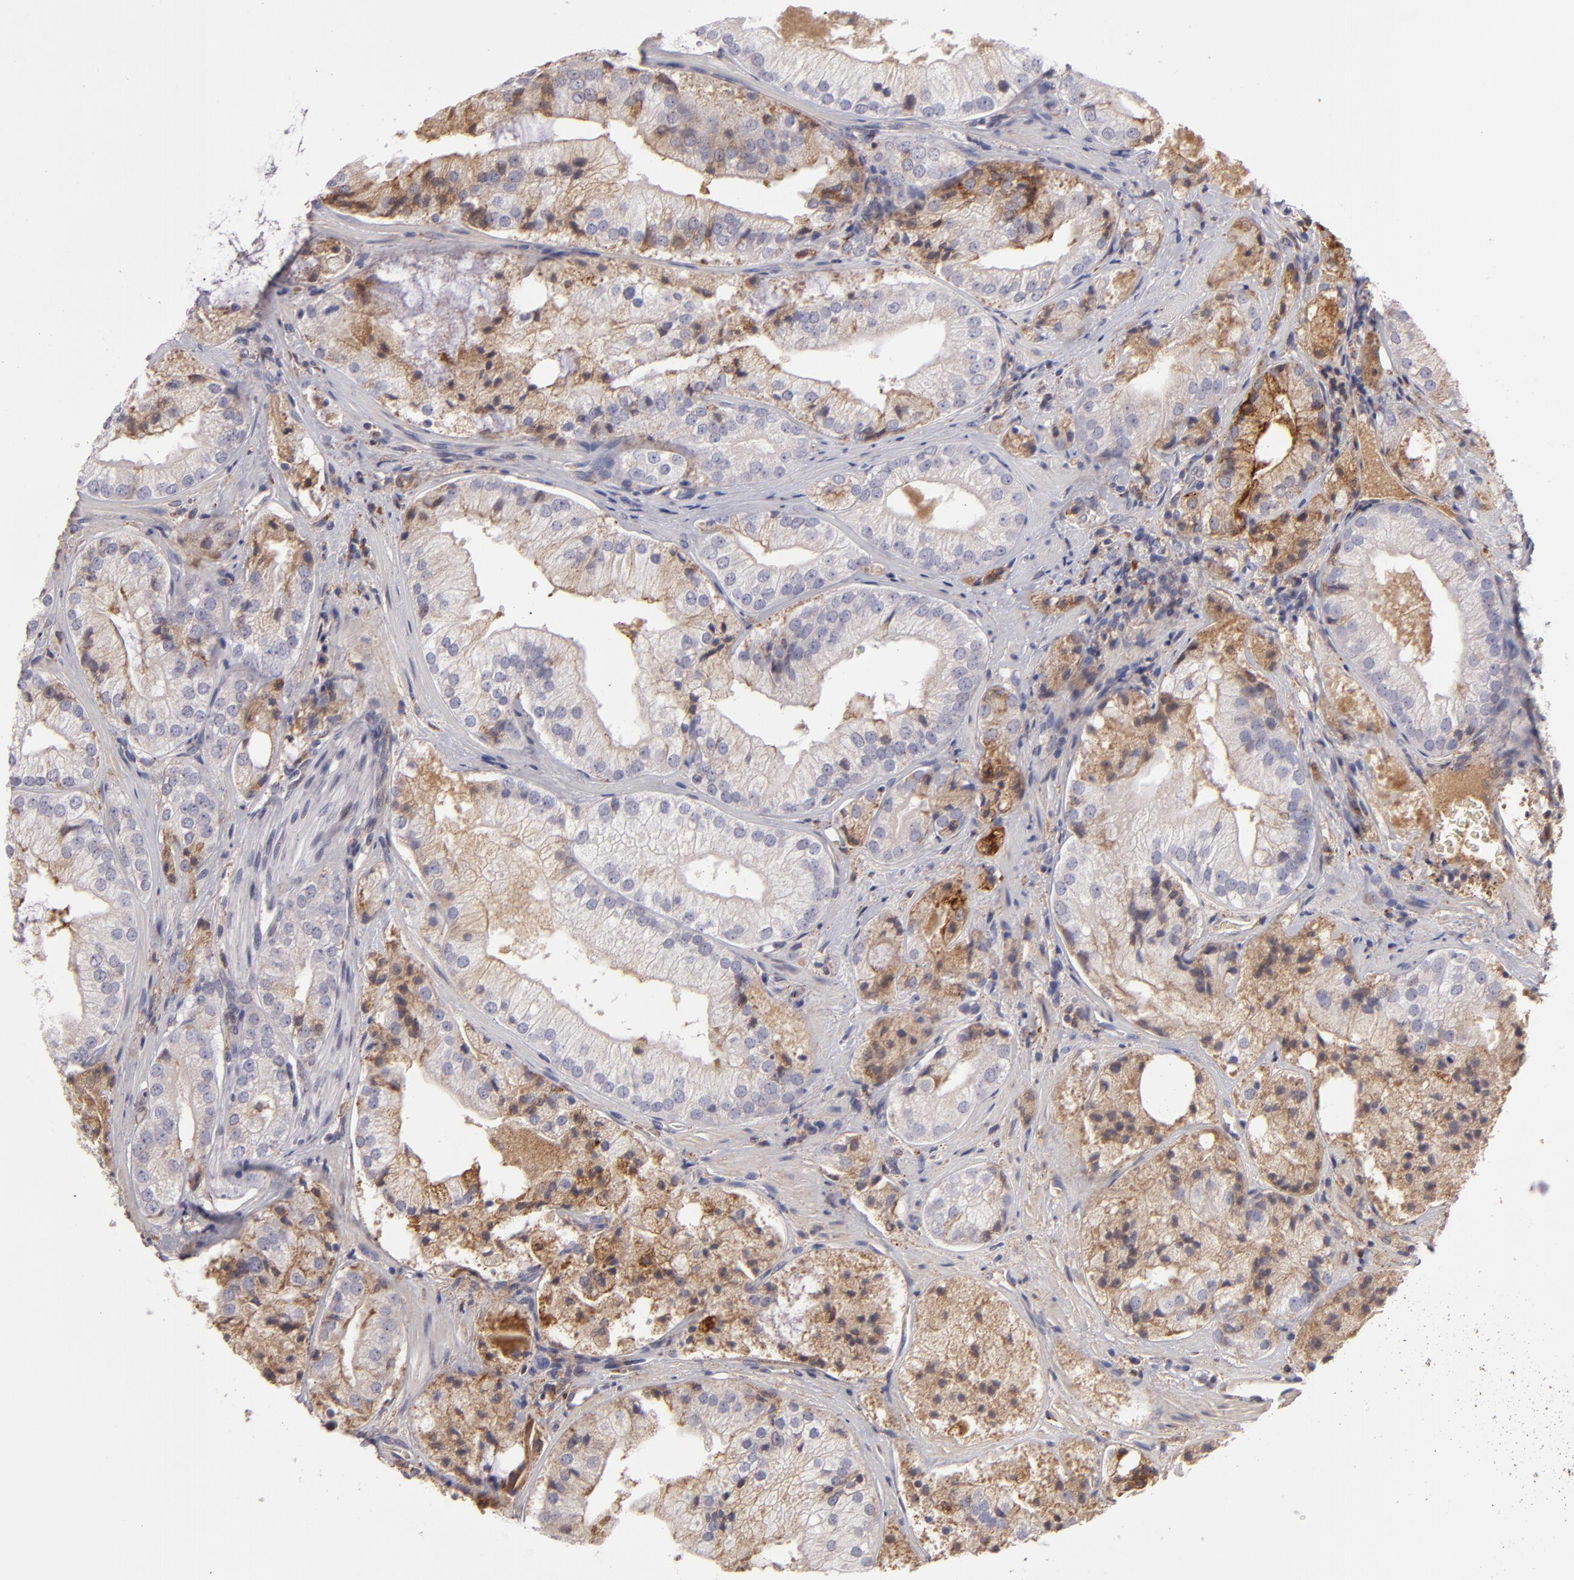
{"staining": {"intensity": "moderate", "quantity": ">75%", "location": "cytoplasmic/membranous"}, "tissue": "prostate cancer", "cell_type": "Tumor cells", "image_type": "cancer", "snomed": [{"axis": "morphology", "description": "Adenocarcinoma, Low grade"}, {"axis": "topography", "description": "Prostate"}], "caption": "This is an image of immunohistochemistry staining of prostate cancer, which shows moderate staining in the cytoplasmic/membranous of tumor cells.", "gene": "CFB", "patient": {"sex": "male", "age": 60}}